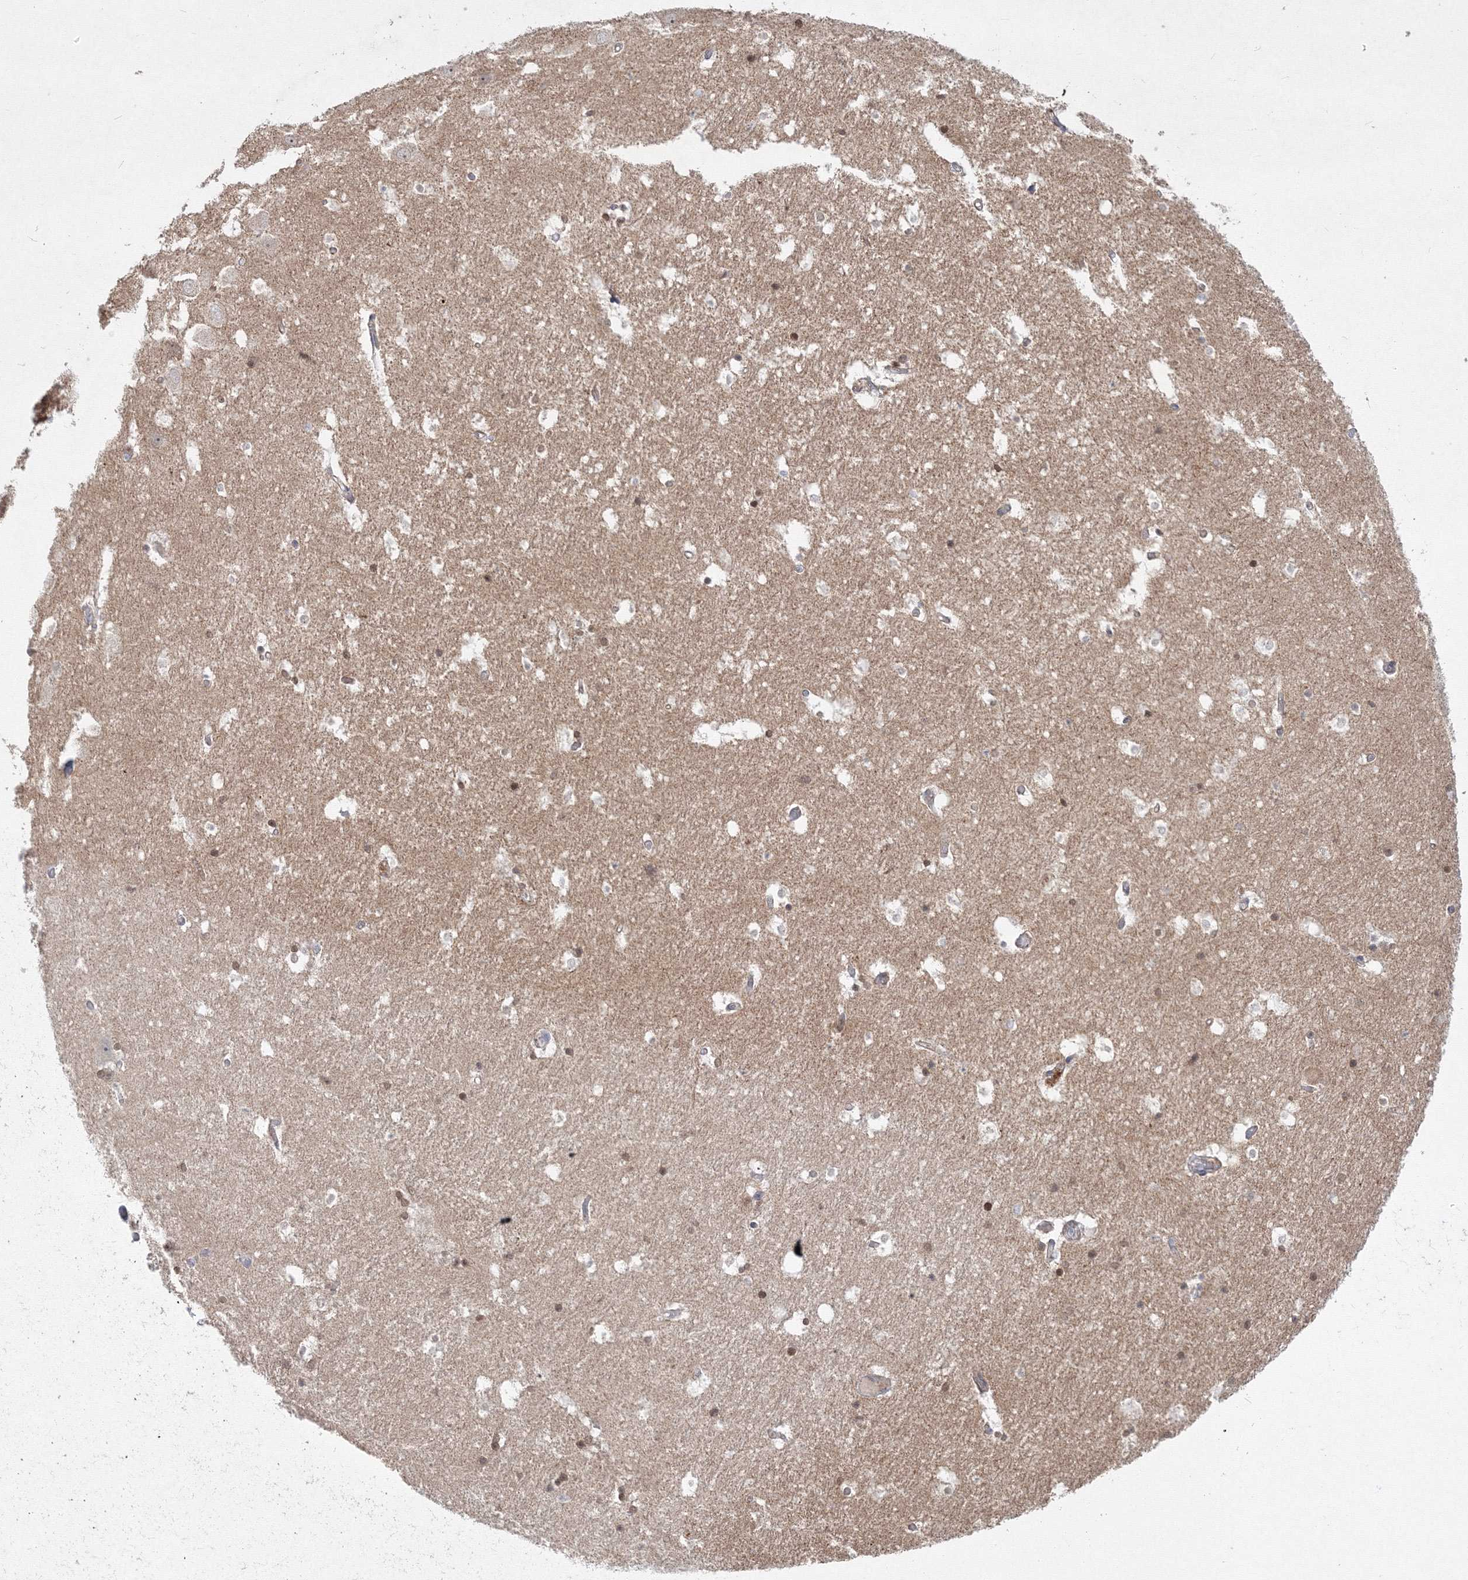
{"staining": {"intensity": "moderate", "quantity": "<25%", "location": "nuclear"}, "tissue": "hippocampus", "cell_type": "Glial cells", "image_type": "normal", "snomed": [{"axis": "morphology", "description": "Normal tissue, NOS"}, {"axis": "topography", "description": "Hippocampus"}], "caption": "Moderate nuclear expression for a protein is seen in about <25% of glial cells of normal hippocampus using IHC.", "gene": "WDR49", "patient": {"sex": "female", "age": 52}}